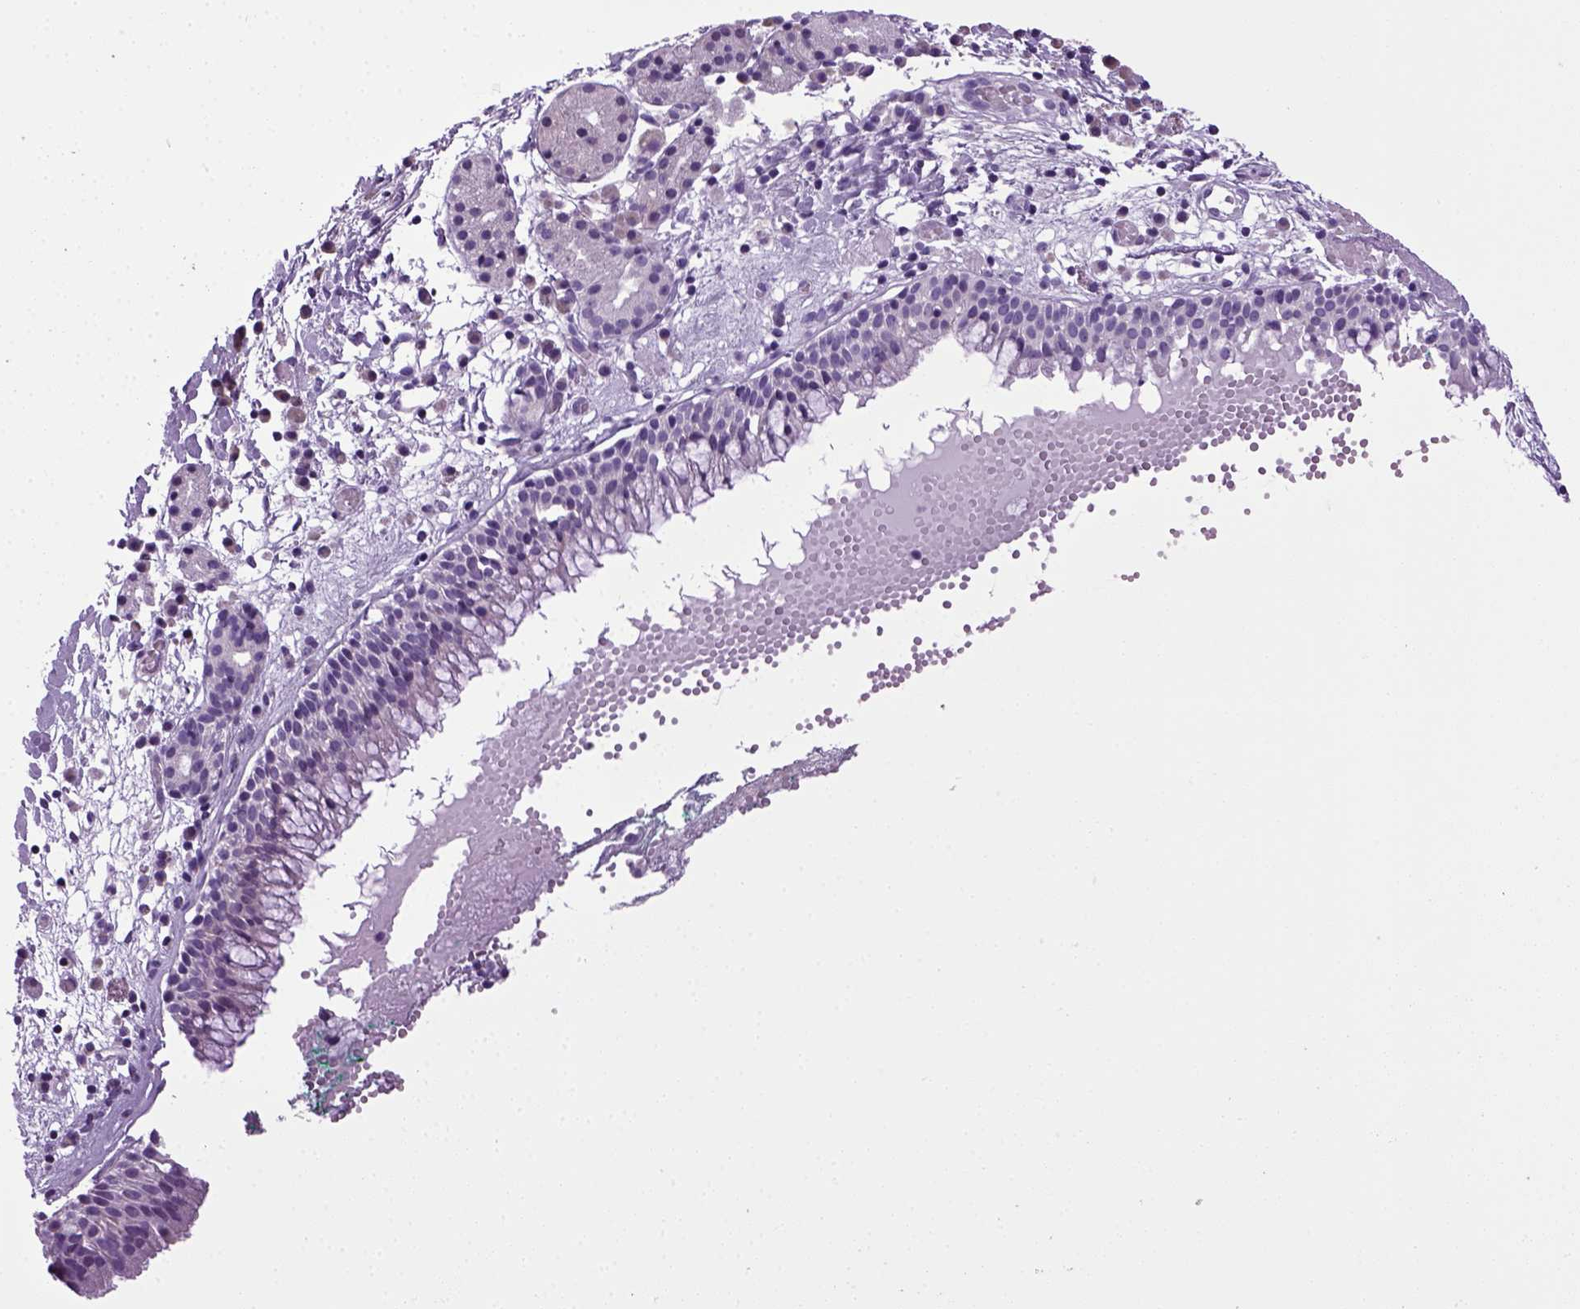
{"staining": {"intensity": "negative", "quantity": "none", "location": "none"}, "tissue": "nasopharynx", "cell_type": "Respiratory epithelial cells", "image_type": "normal", "snomed": [{"axis": "morphology", "description": "Normal tissue, NOS"}, {"axis": "morphology", "description": "Basal cell carcinoma"}, {"axis": "topography", "description": "Cartilage tissue"}, {"axis": "topography", "description": "Nasopharynx"}, {"axis": "topography", "description": "Oral tissue"}], "caption": "An image of nasopharynx stained for a protein displays no brown staining in respiratory epithelial cells.", "gene": "HMCN2", "patient": {"sex": "female", "age": 77}}